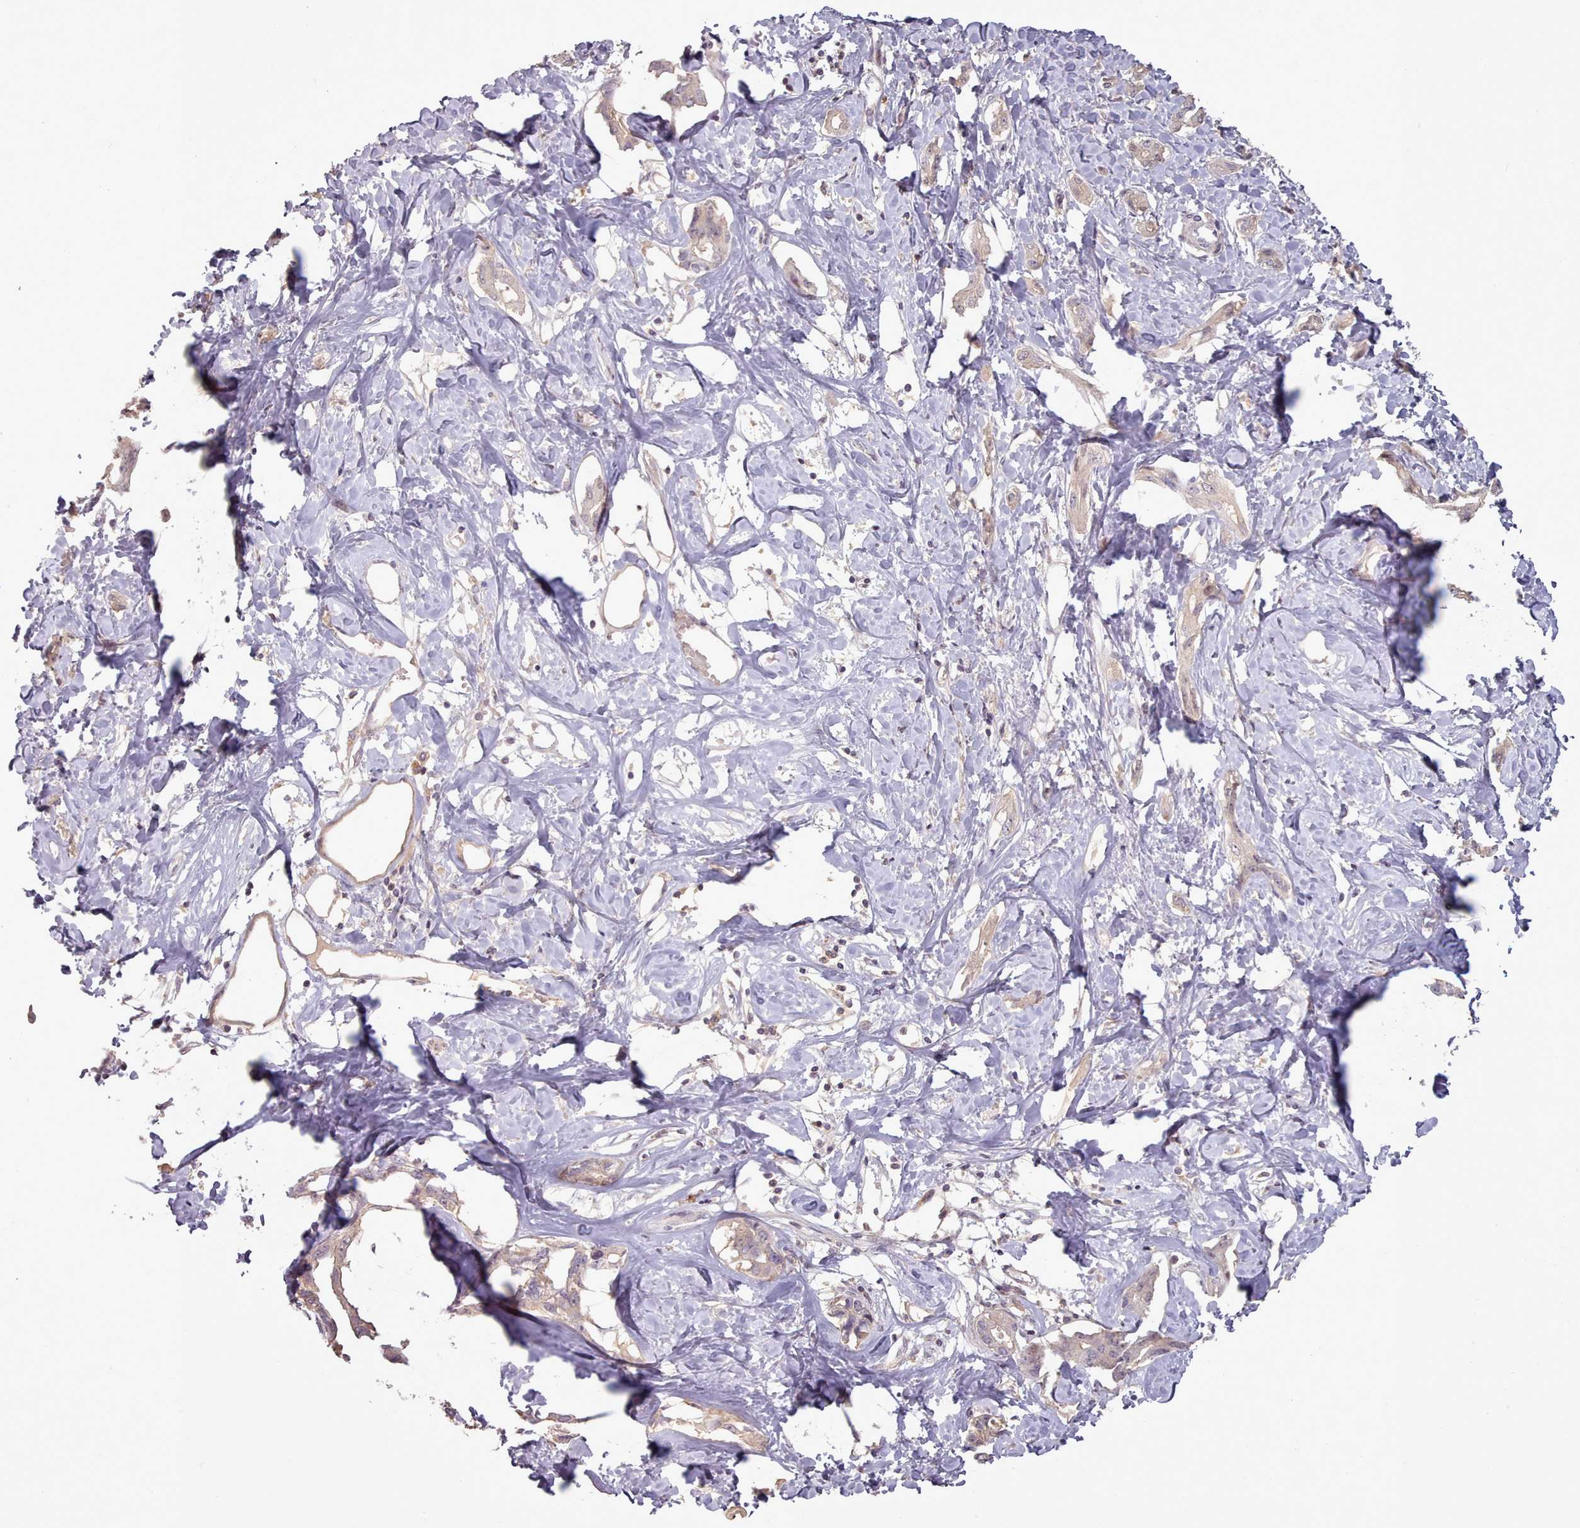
{"staining": {"intensity": "weak", "quantity": "<25%", "location": "cytoplasmic/membranous"}, "tissue": "liver cancer", "cell_type": "Tumor cells", "image_type": "cancer", "snomed": [{"axis": "morphology", "description": "Cholangiocarcinoma"}, {"axis": "topography", "description": "Liver"}], "caption": "Tumor cells show no significant staining in liver cholangiocarcinoma. (Stains: DAB (3,3'-diaminobenzidine) immunohistochemistry with hematoxylin counter stain, Microscopy: brightfield microscopy at high magnification).", "gene": "LEFTY2", "patient": {"sex": "male", "age": 59}}